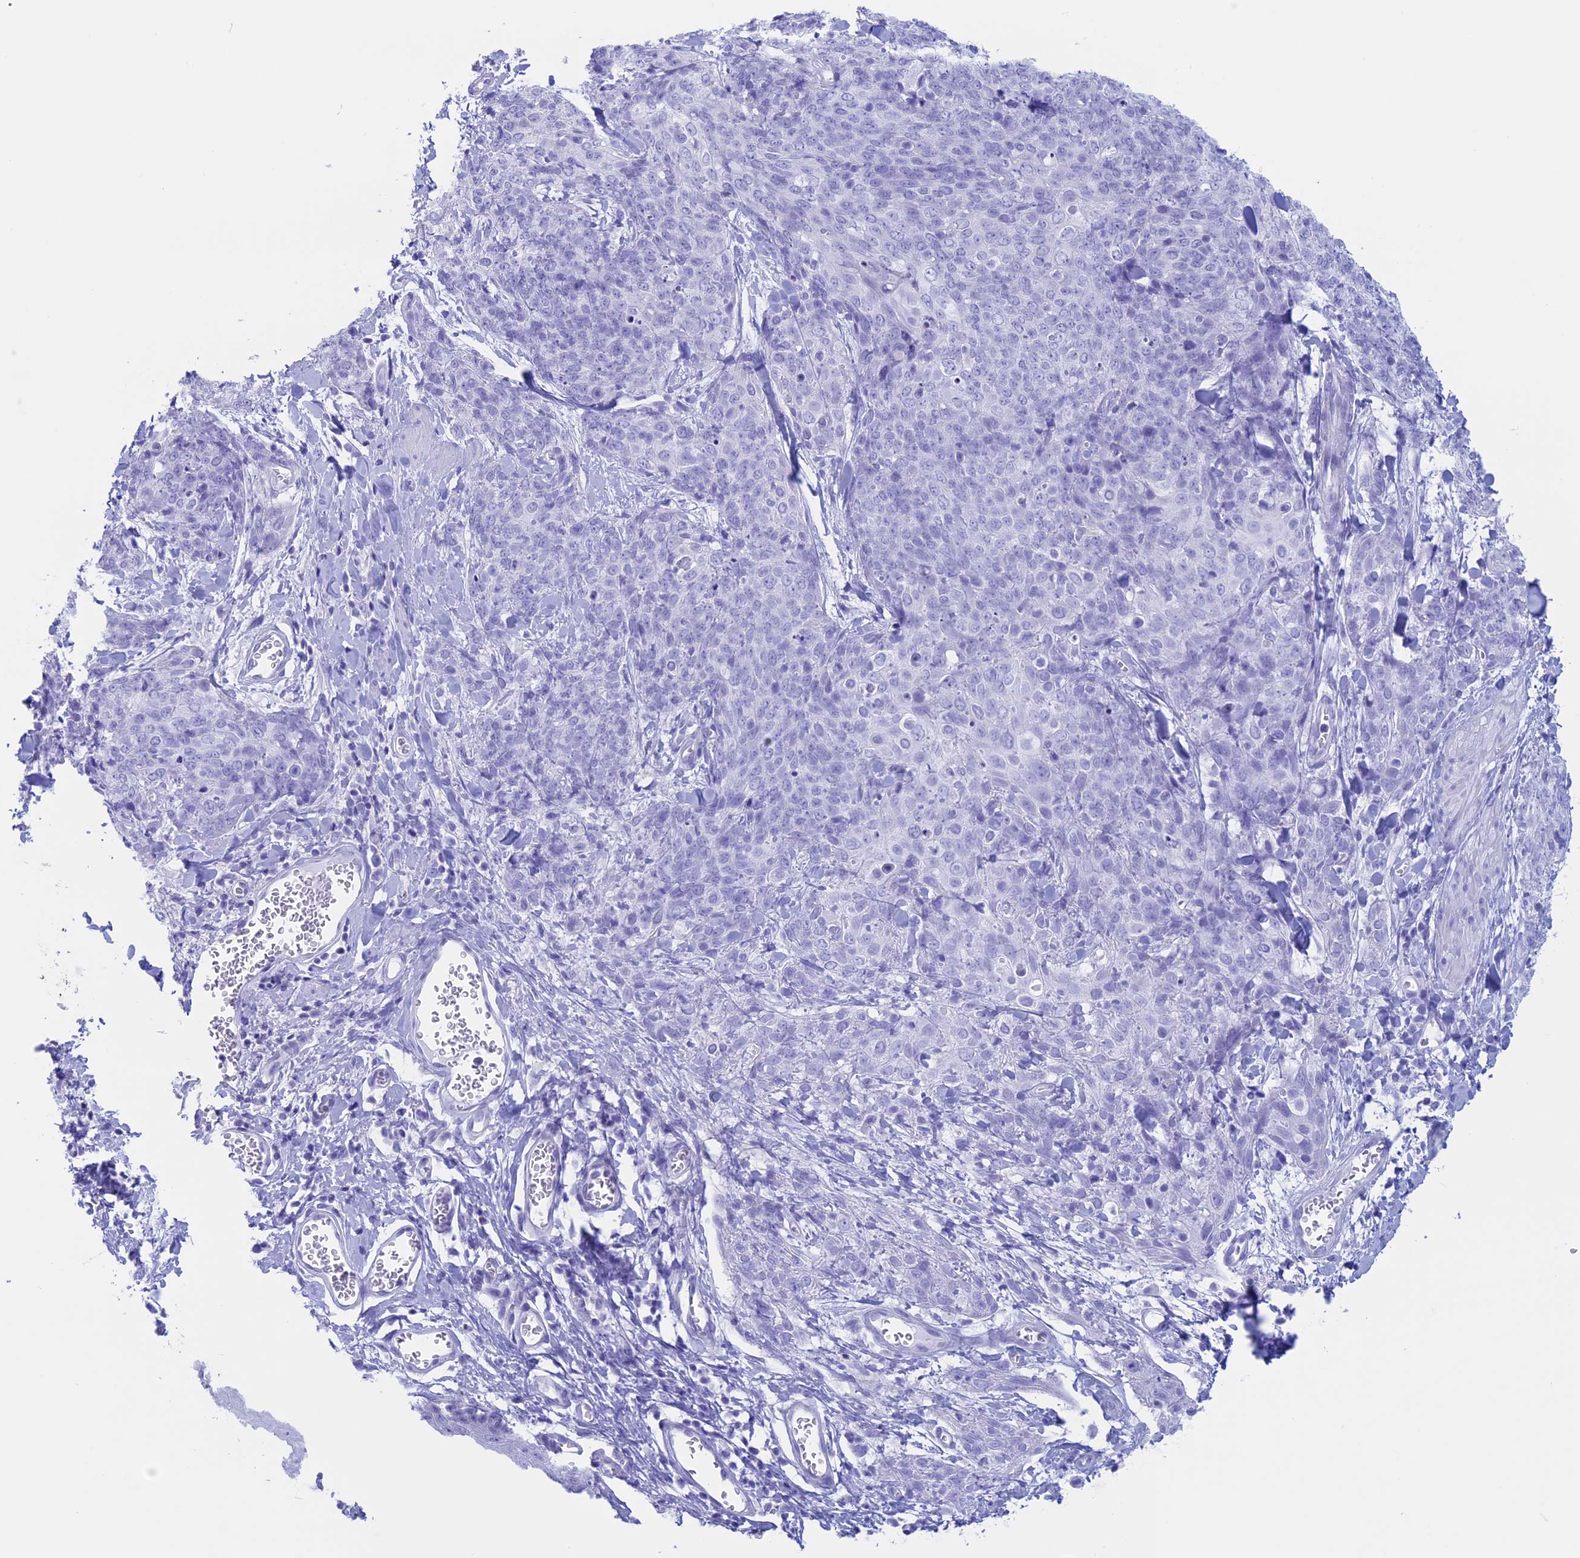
{"staining": {"intensity": "negative", "quantity": "none", "location": "none"}, "tissue": "skin cancer", "cell_type": "Tumor cells", "image_type": "cancer", "snomed": [{"axis": "morphology", "description": "Squamous cell carcinoma, NOS"}, {"axis": "topography", "description": "Skin"}, {"axis": "topography", "description": "Vulva"}], "caption": "This is an immunohistochemistry (IHC) micrograph of human squamous cell carcinoma (skin). There is no staining in tumor cells.", "gene": "RP1", "patient": {"sex": "female", "age": 85}}